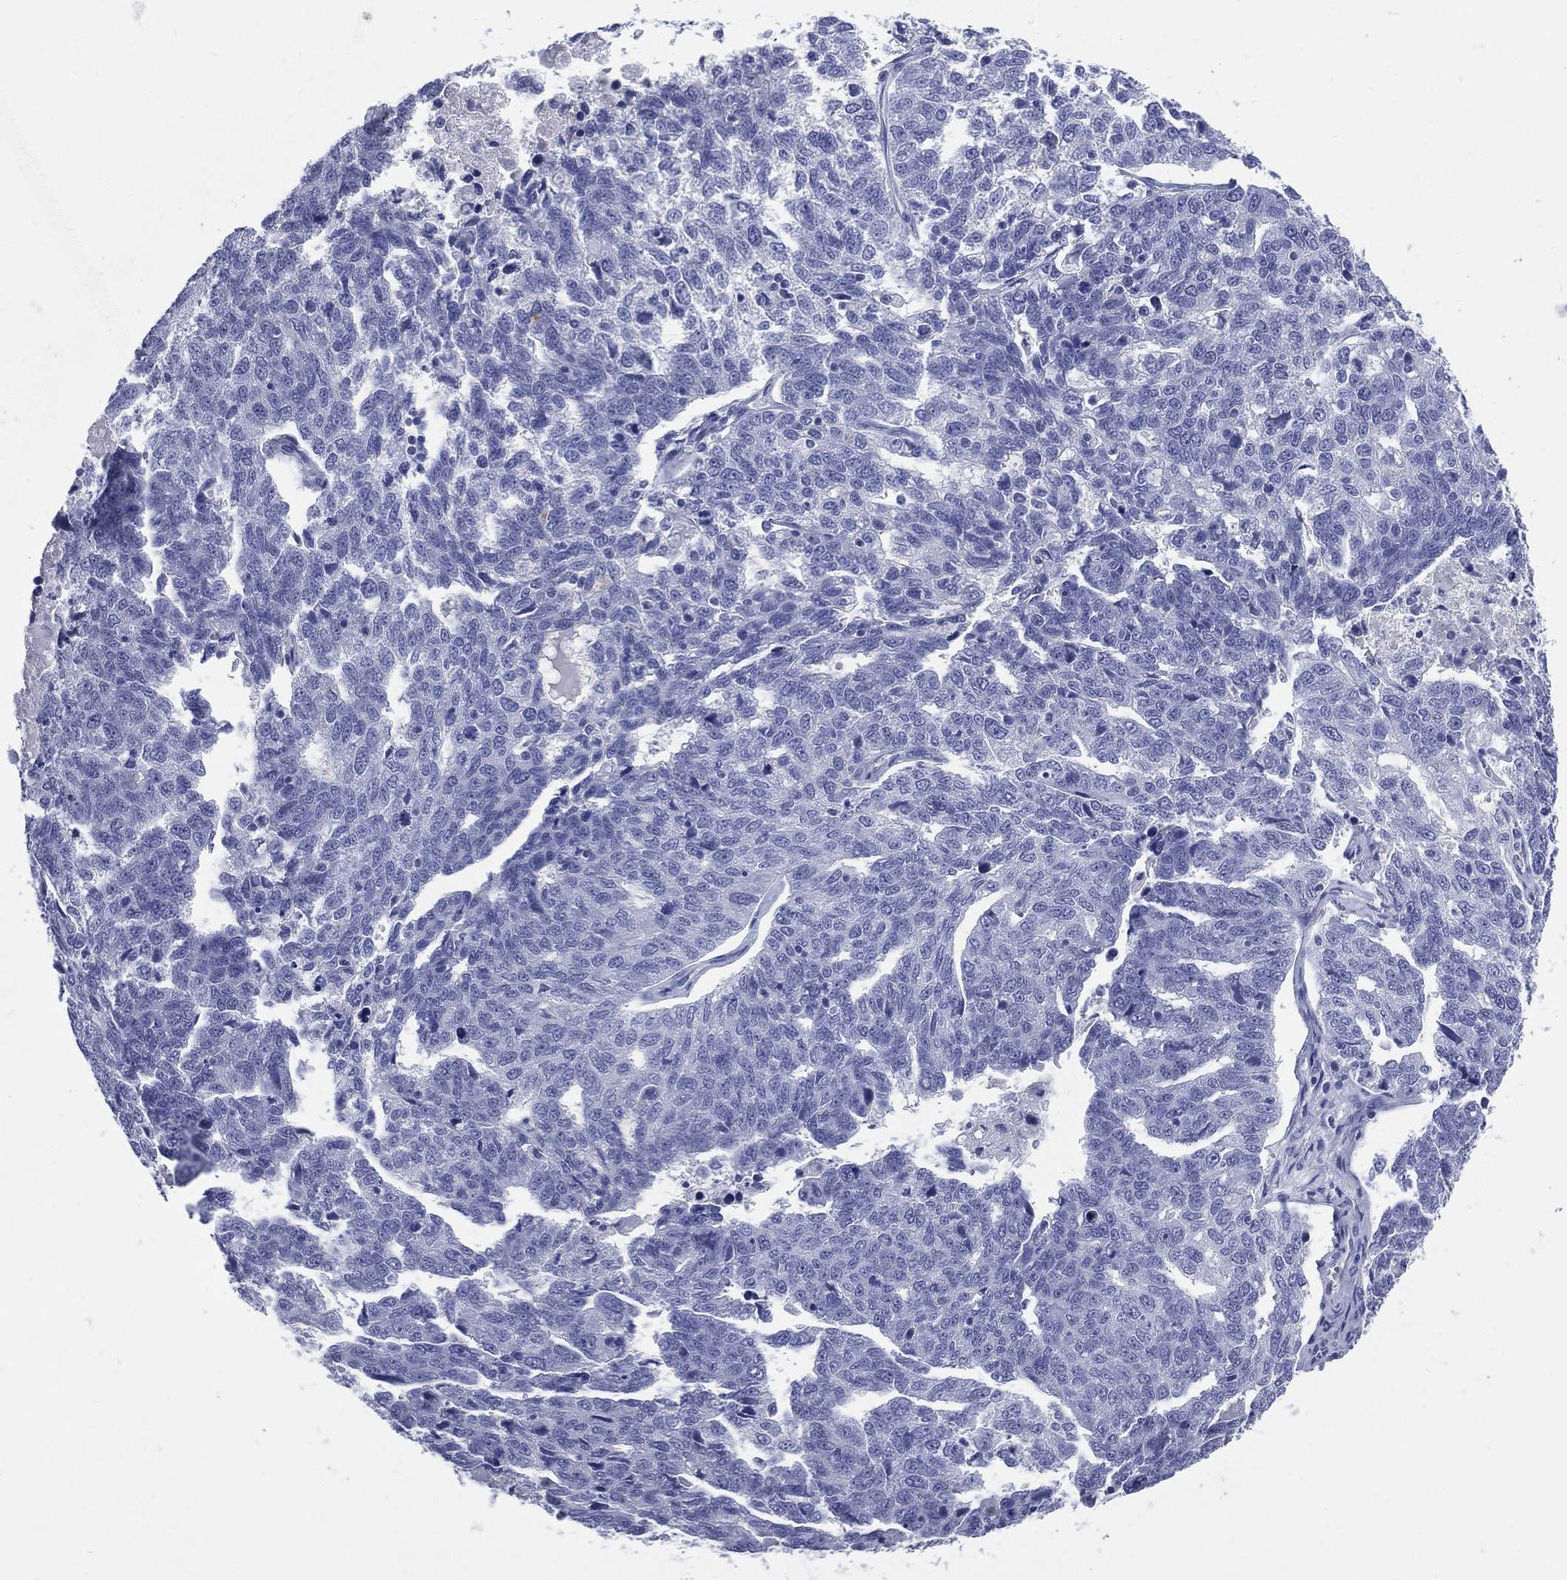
{"staining": {"intensity": "negative", "quantity": "none", "location": "none"}, "tissue": "ovarian cancer", "cell_type": "Tumor cells", "image_type": "cancer", "snomed": [{"axis": "morphology", "description": "Cystadenocarcinoma, serous, NOS"}, {"axis": "topography", "description": "Ovary"}], "caption": "IHC photomicrograph of ovarian cancer (serous cystadenocarcinoma) stained for a protein (brown), which demonstrates no staining in tumor cells. The staining is performed using DAB brown chromogen with nuclei counter-stained in using hematoxylin.", "gene": "CYLC1", "patient": {"sex": "female", "age": 71}}